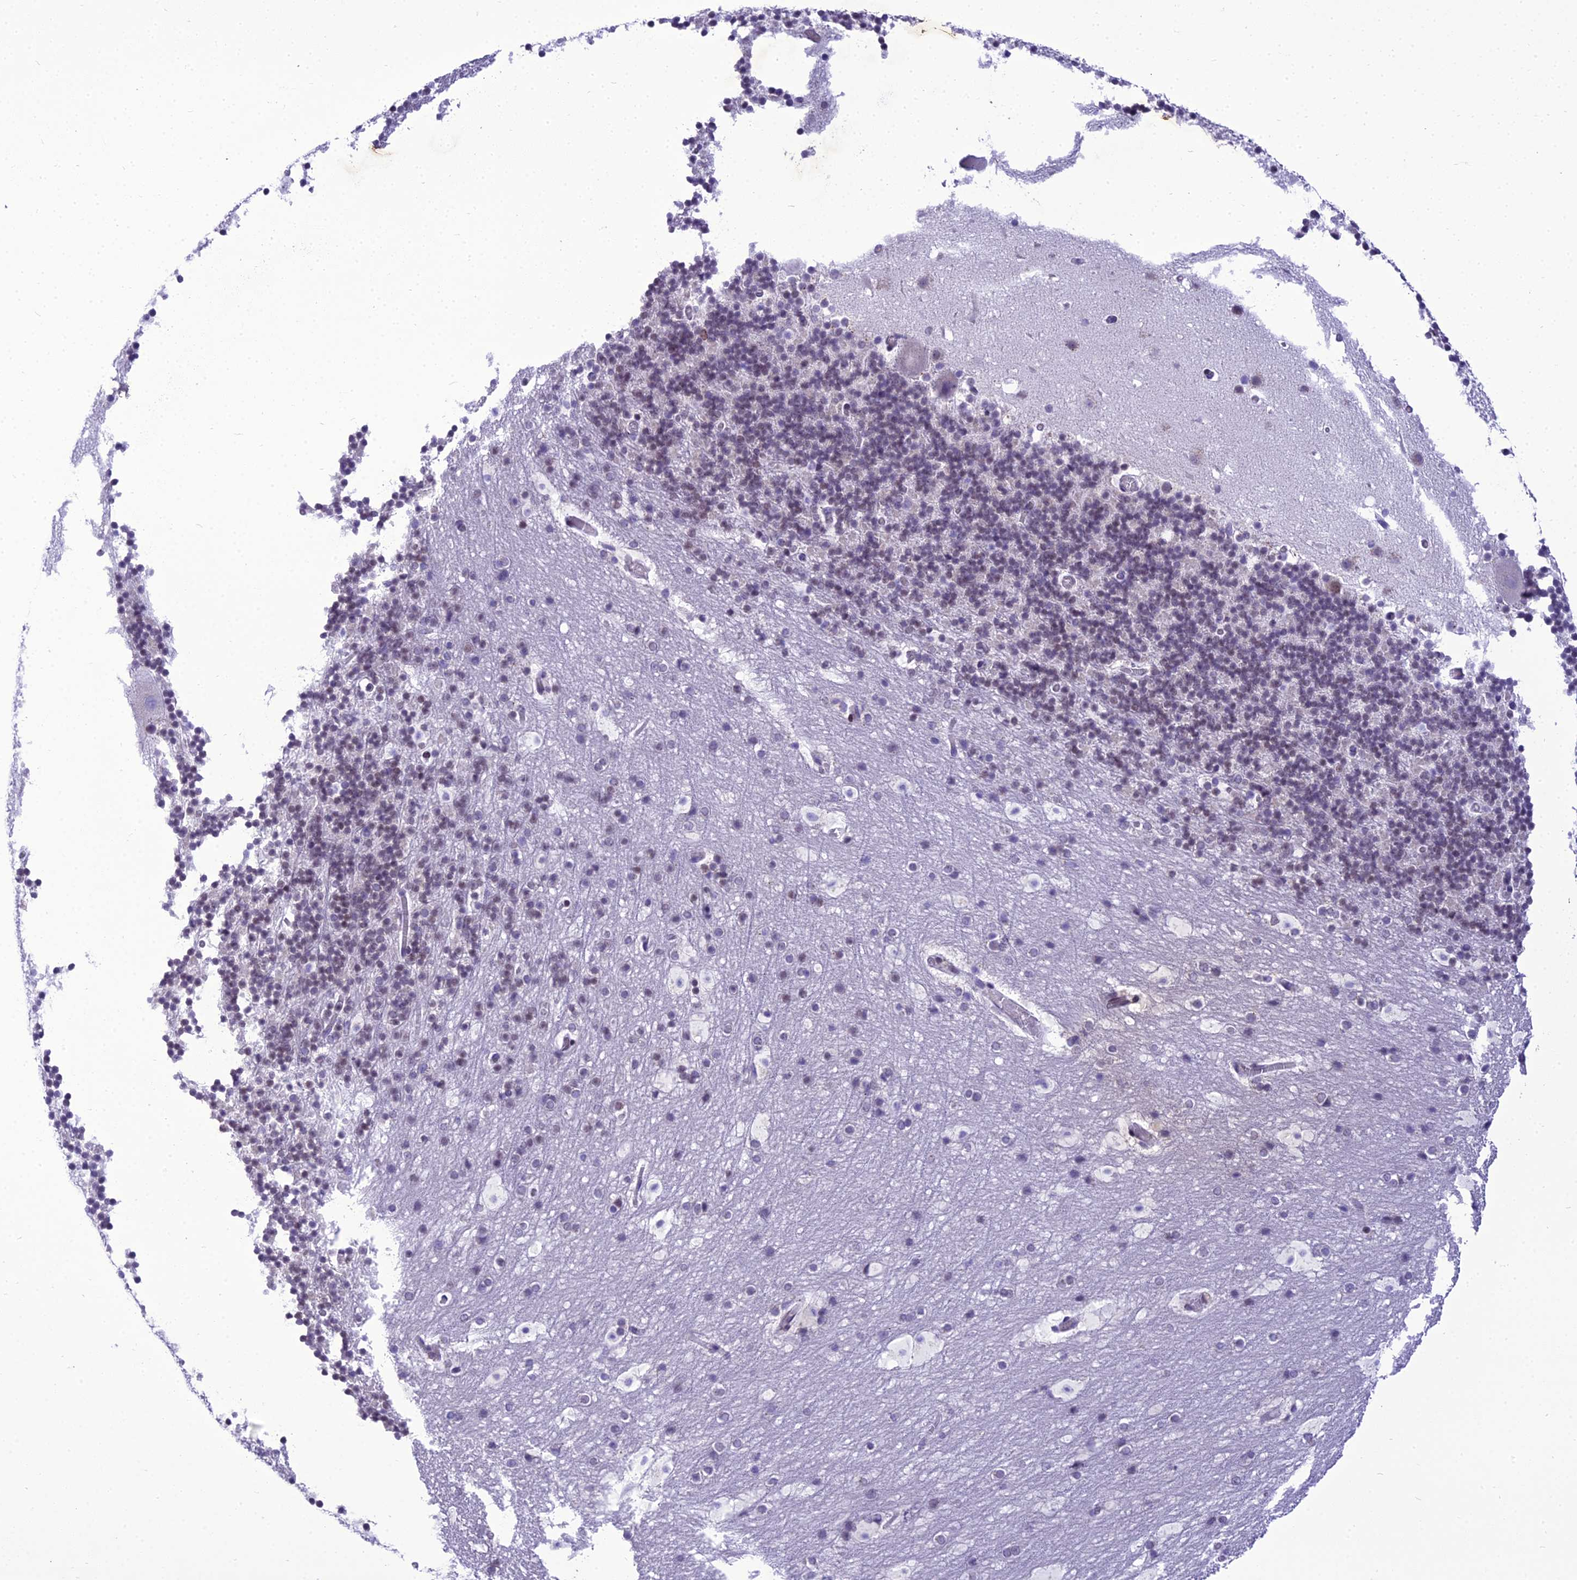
{"staining": {"intensity": "negative", "quantity": "none", "location": "none"}, "tissue": "cerebellum", "cell_type": "Cells in granular layer", "image_type": "normal", "snomed": [{"axis": "morphology", "description": "Normal tissue, NOS"}, {"axis": "topography", "description": "Cerebellum"}], "caption": "This is an immunohistochemistry micrograph of normal human cerebellum. There is no positivity in cells in granular layer.", "gene": "B9D2", "patient": {"sex": "male", "age": 57}}